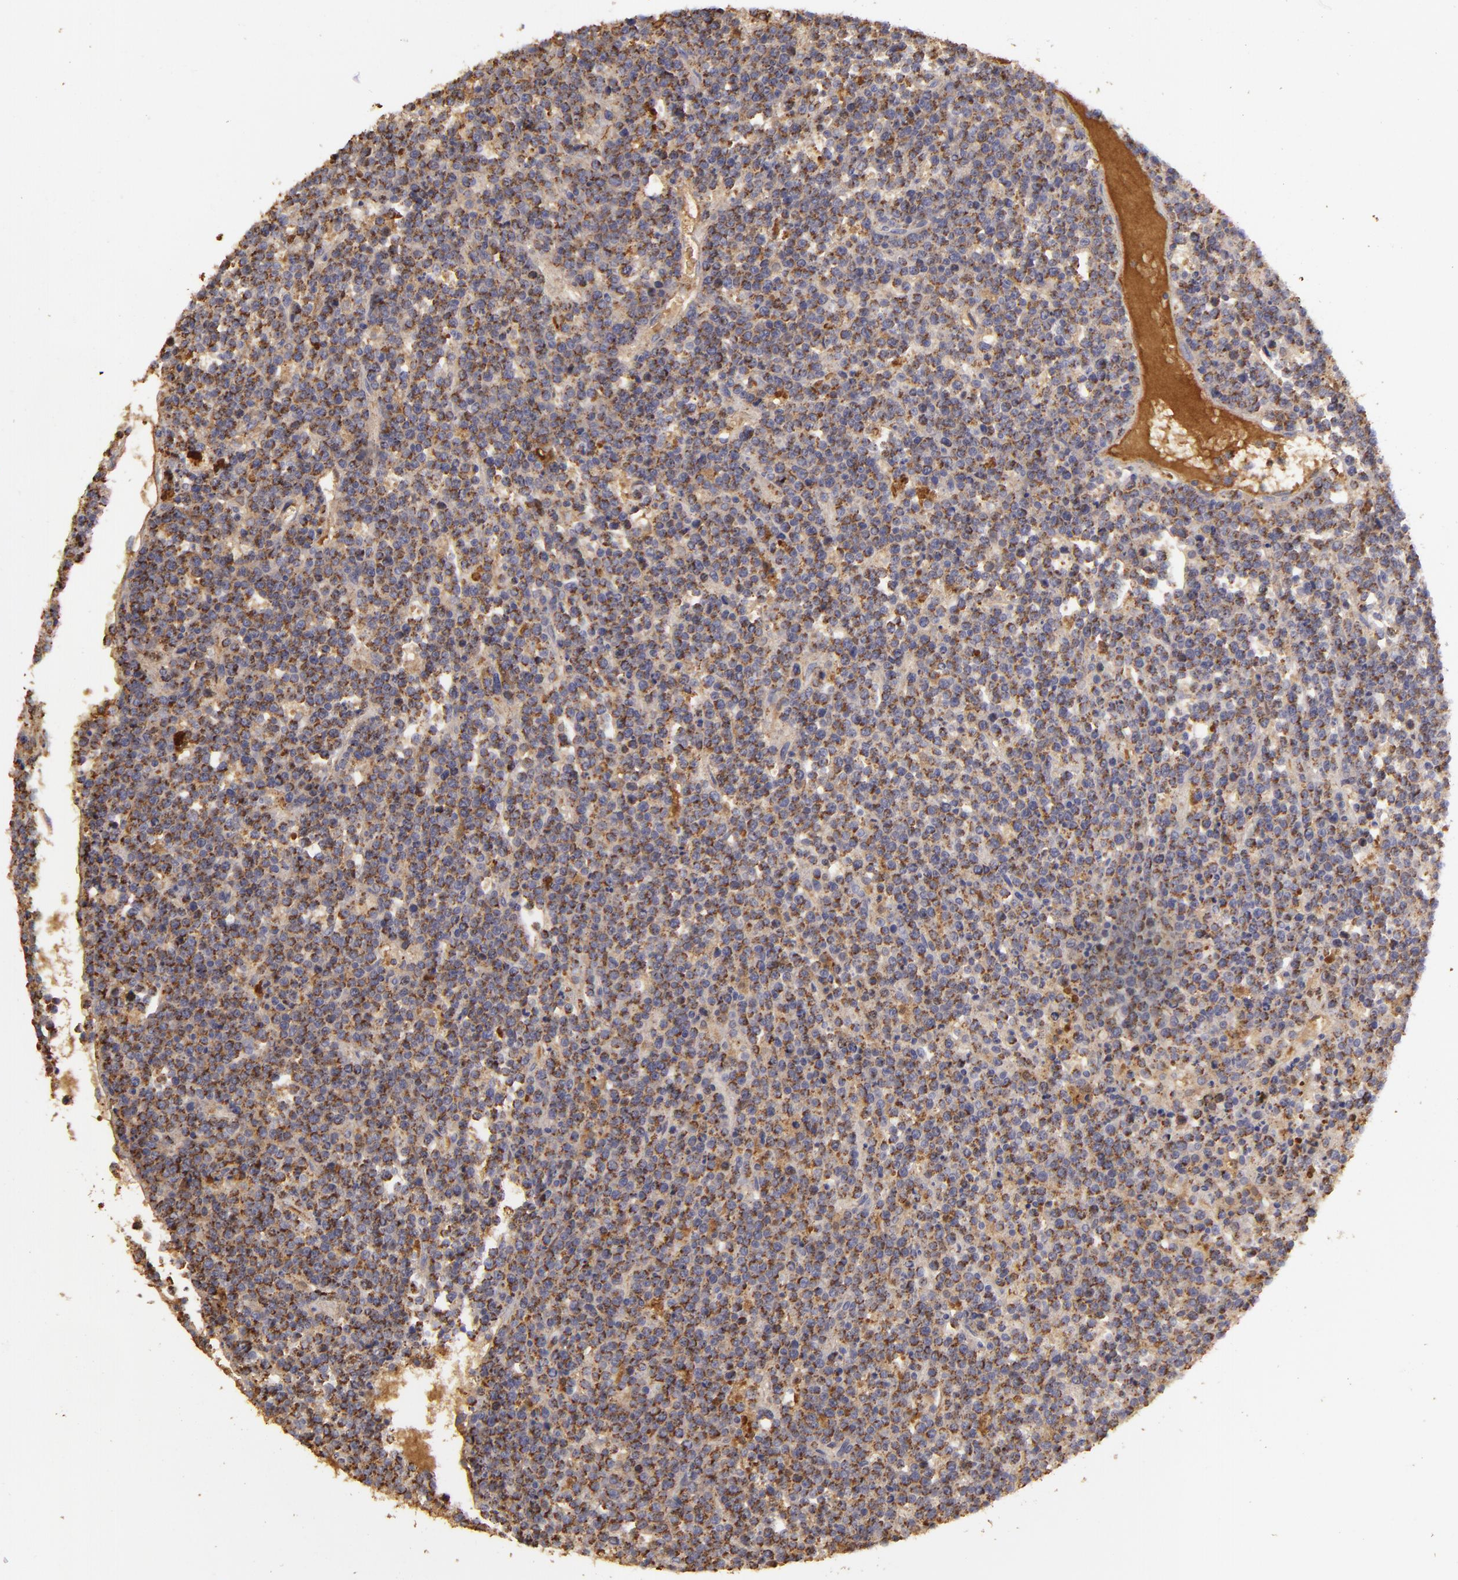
{"staining": {"intensity": "strong", "quantity": ">75%", "location": "cytoplasmic/membranous"}, "tissue": "lymphoma", "cell_type": "Tumor cells", "image_type": "cancer", "snomed": [{"axis": "morphology", "description": "Malignant lymphoma, non-Hodgkin's type, High grade"}, {"axis": "topography", "description": "Ovary"}], "caption": "An image showing strong cytoplasmic/membranous staining in about >75% of tumor cells in lymphoma, as visualized by brown immunohistochemical staining.", "gene": "CFB", "patient": {"sex": "female", "age": 56}}